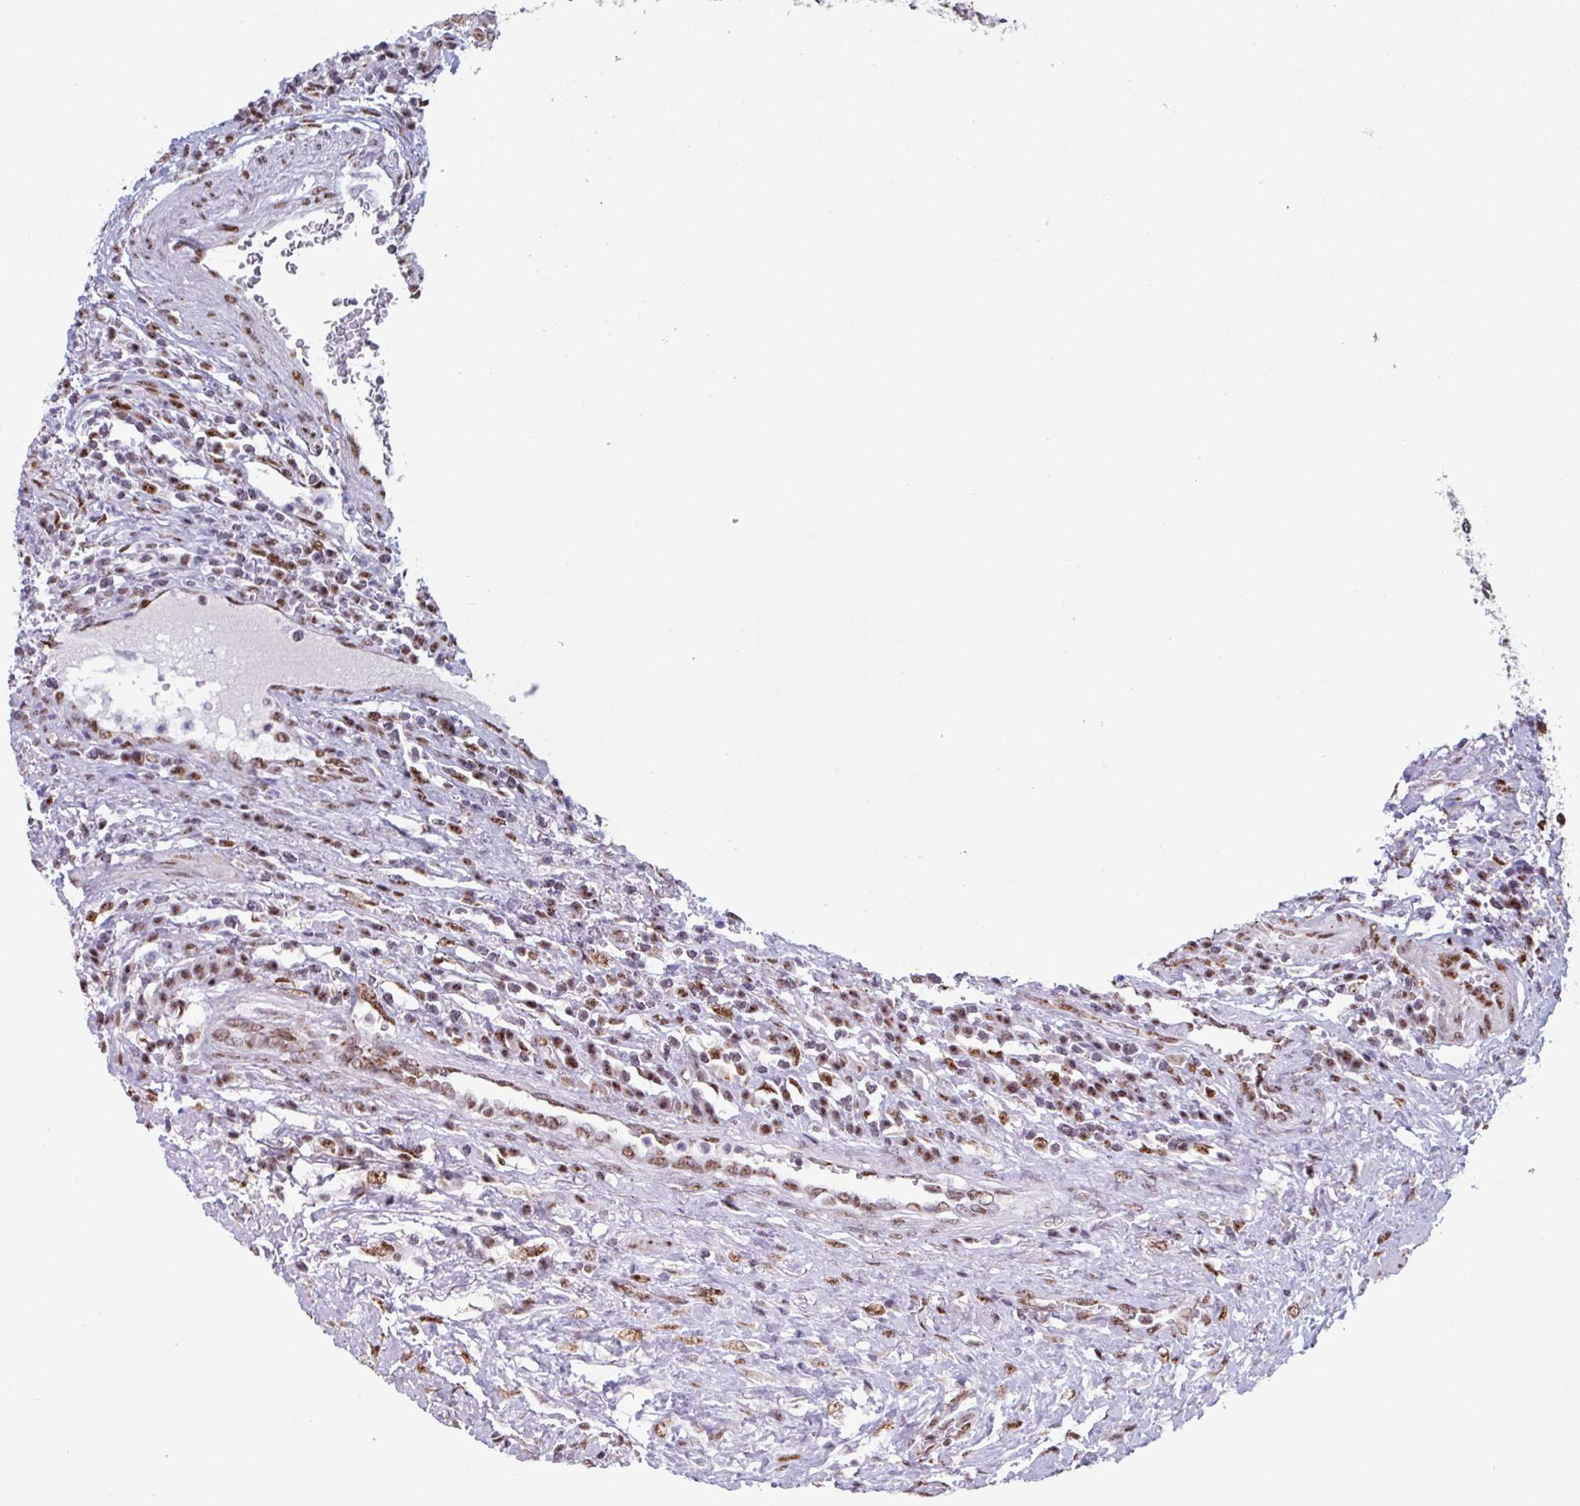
{"staining": {"intensity": "strong", "quantity": ">75%", "location": "nuclear"}, "tissue": "urothelial cancer", "cell_type": "Tumor cells", "image_type": "cancer", "snomed": [{"axis": "morphology", "description": "Urothelial carcinoma, High grade"}, {"axis": "topography", "description": "Urinary bladder"}], "caption": "This image demonstrates immunohistochemistry staining of human urothelial cancer, with high strong nuclear positivity in about >75% of tumor cells.", "gene": "PUF60", "patient": {"sex": "female", "age": 70}}